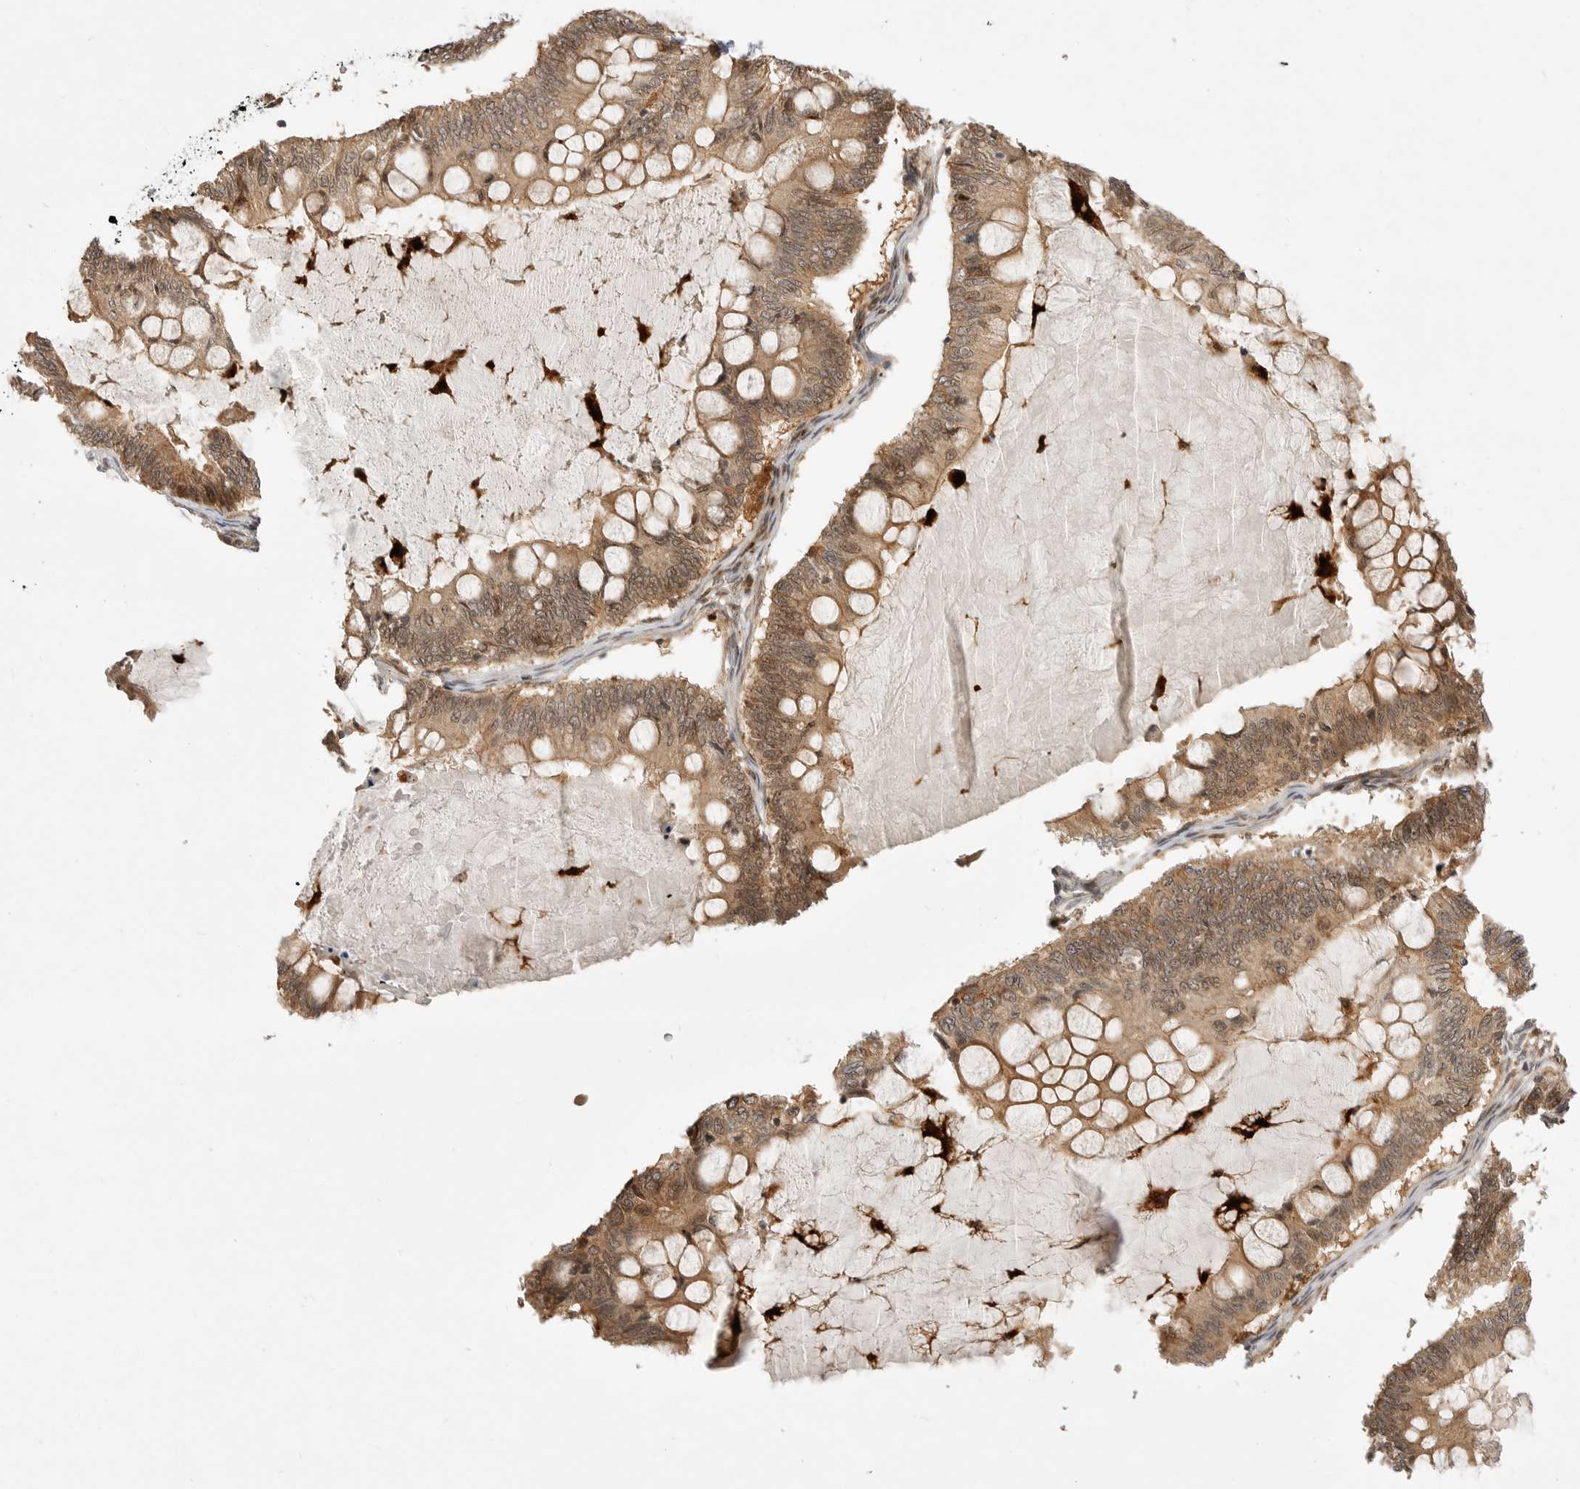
{"staining": {"intensity": "moderate", "quantity": ">75%", "location": "cytoplasmic/membranous,nuclear"}, "tissue": "ovarian cancer", "cell_type": "Tumor cells", "image_type": "cancer", "snomed": [{"axis": "morphology", "description": "Cystadenocarcinoma, mucinous, NOS"}, {"axis": "topography", "description": "Ovary"}], "caption": "Brown immunohistochemical staining in human ovarian cancer reveals moderate cytoplasmic/membranous and nuclear positivity in about >75% of tumor cells.", "gene": "CSNK1G3", "patient": {"sex": "female", "age": 61}}